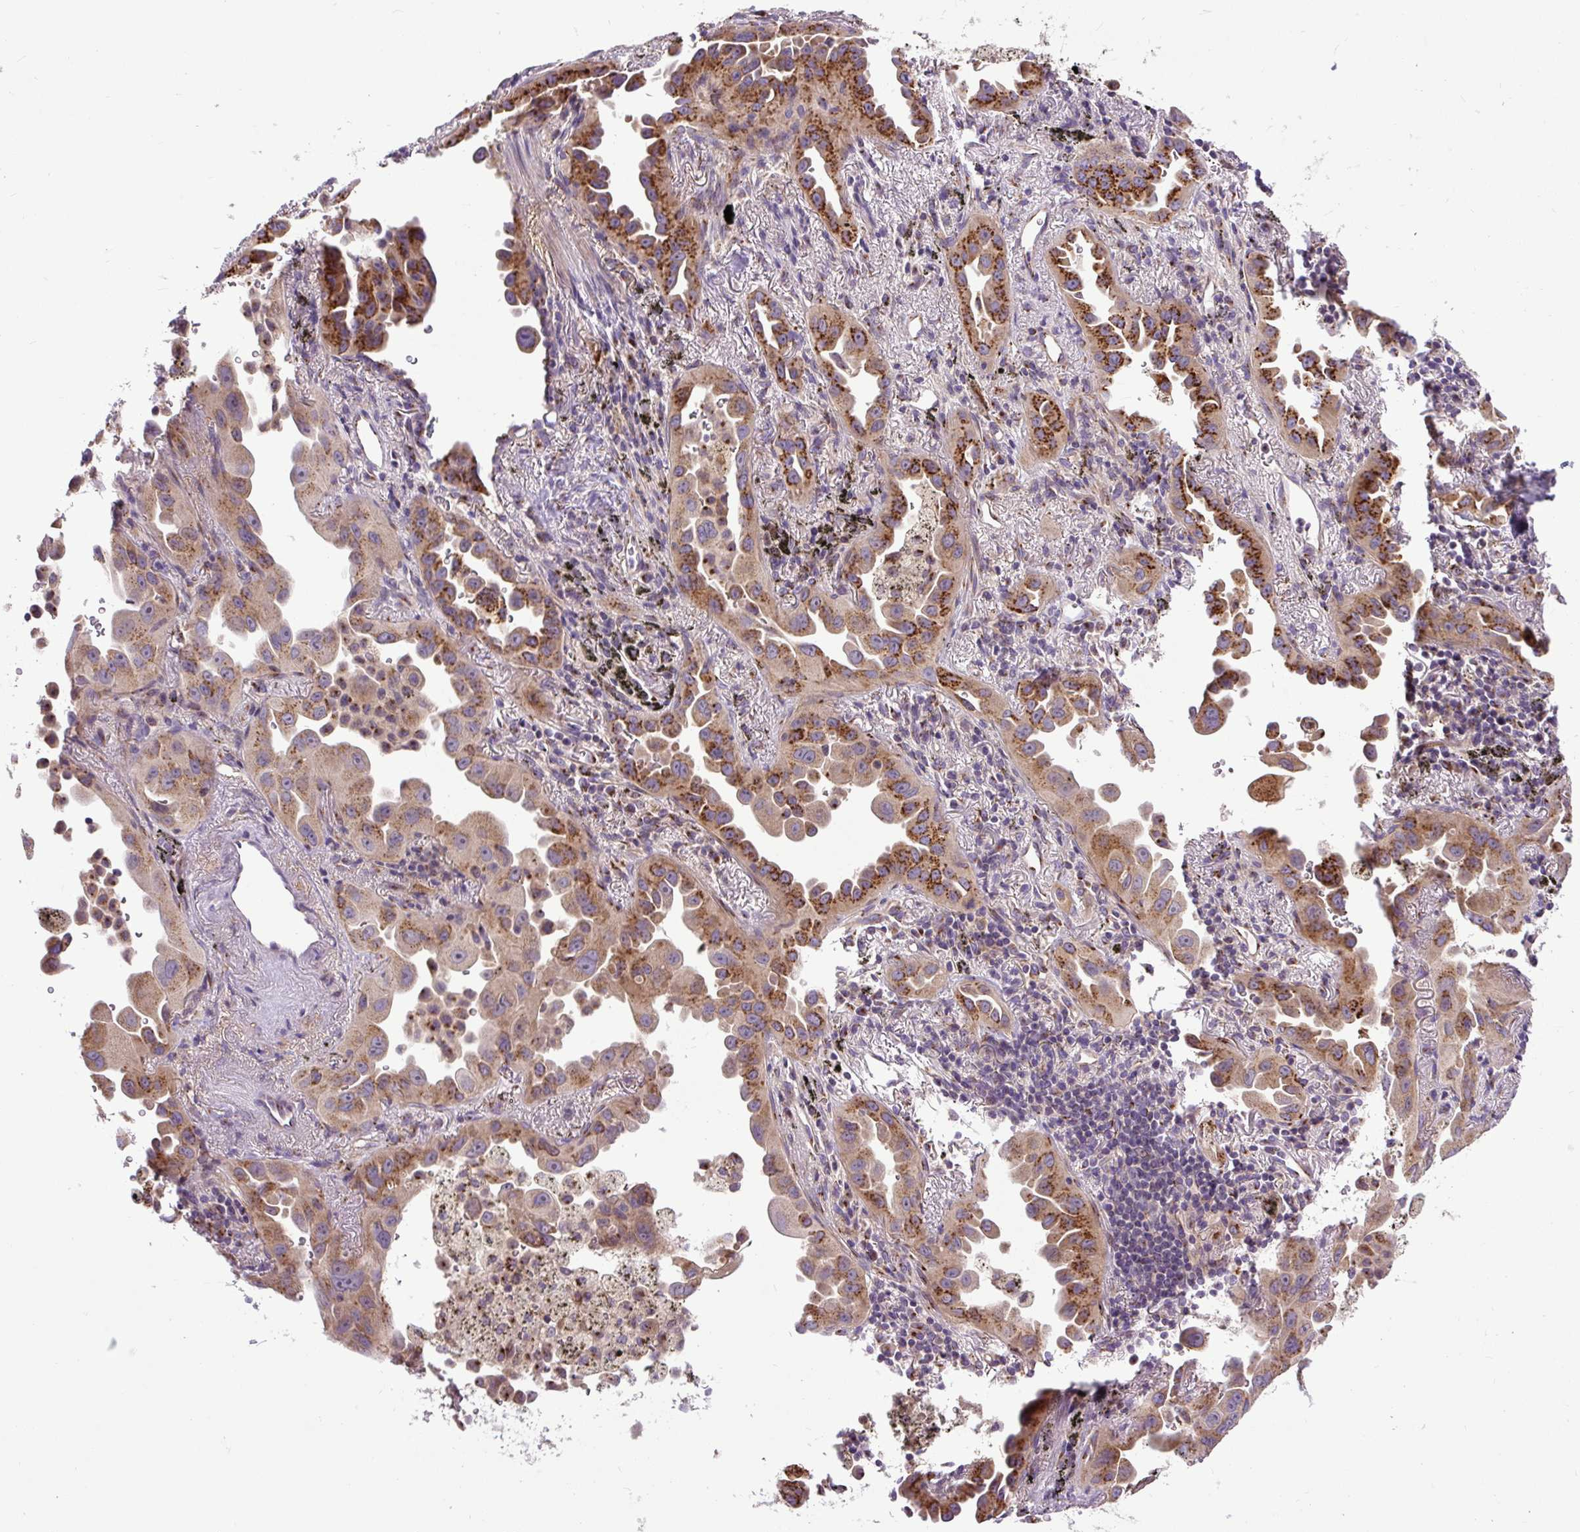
{"staining": {"intensity": "strong", "quantity": ">75%", "location": "cytoplasmic/membranous"}, "tissue": "lung cancer", "cell_type": "Tumor cells", "image_type": "cancer", "snomed": [{"axis": "morphology", "description": "Adenocarcinoma, NOS"}, {"axis": "topography", "description": "Lung"}], "caption": "Approximately >75% of tumor cells in adenocarcinoma (lung) show strong cytoplasmic/membranous protein expression as visualized by brown immunohistochemical staining.", "gene": "MSMP", "patient": {"sex": "male", "age": 68}}